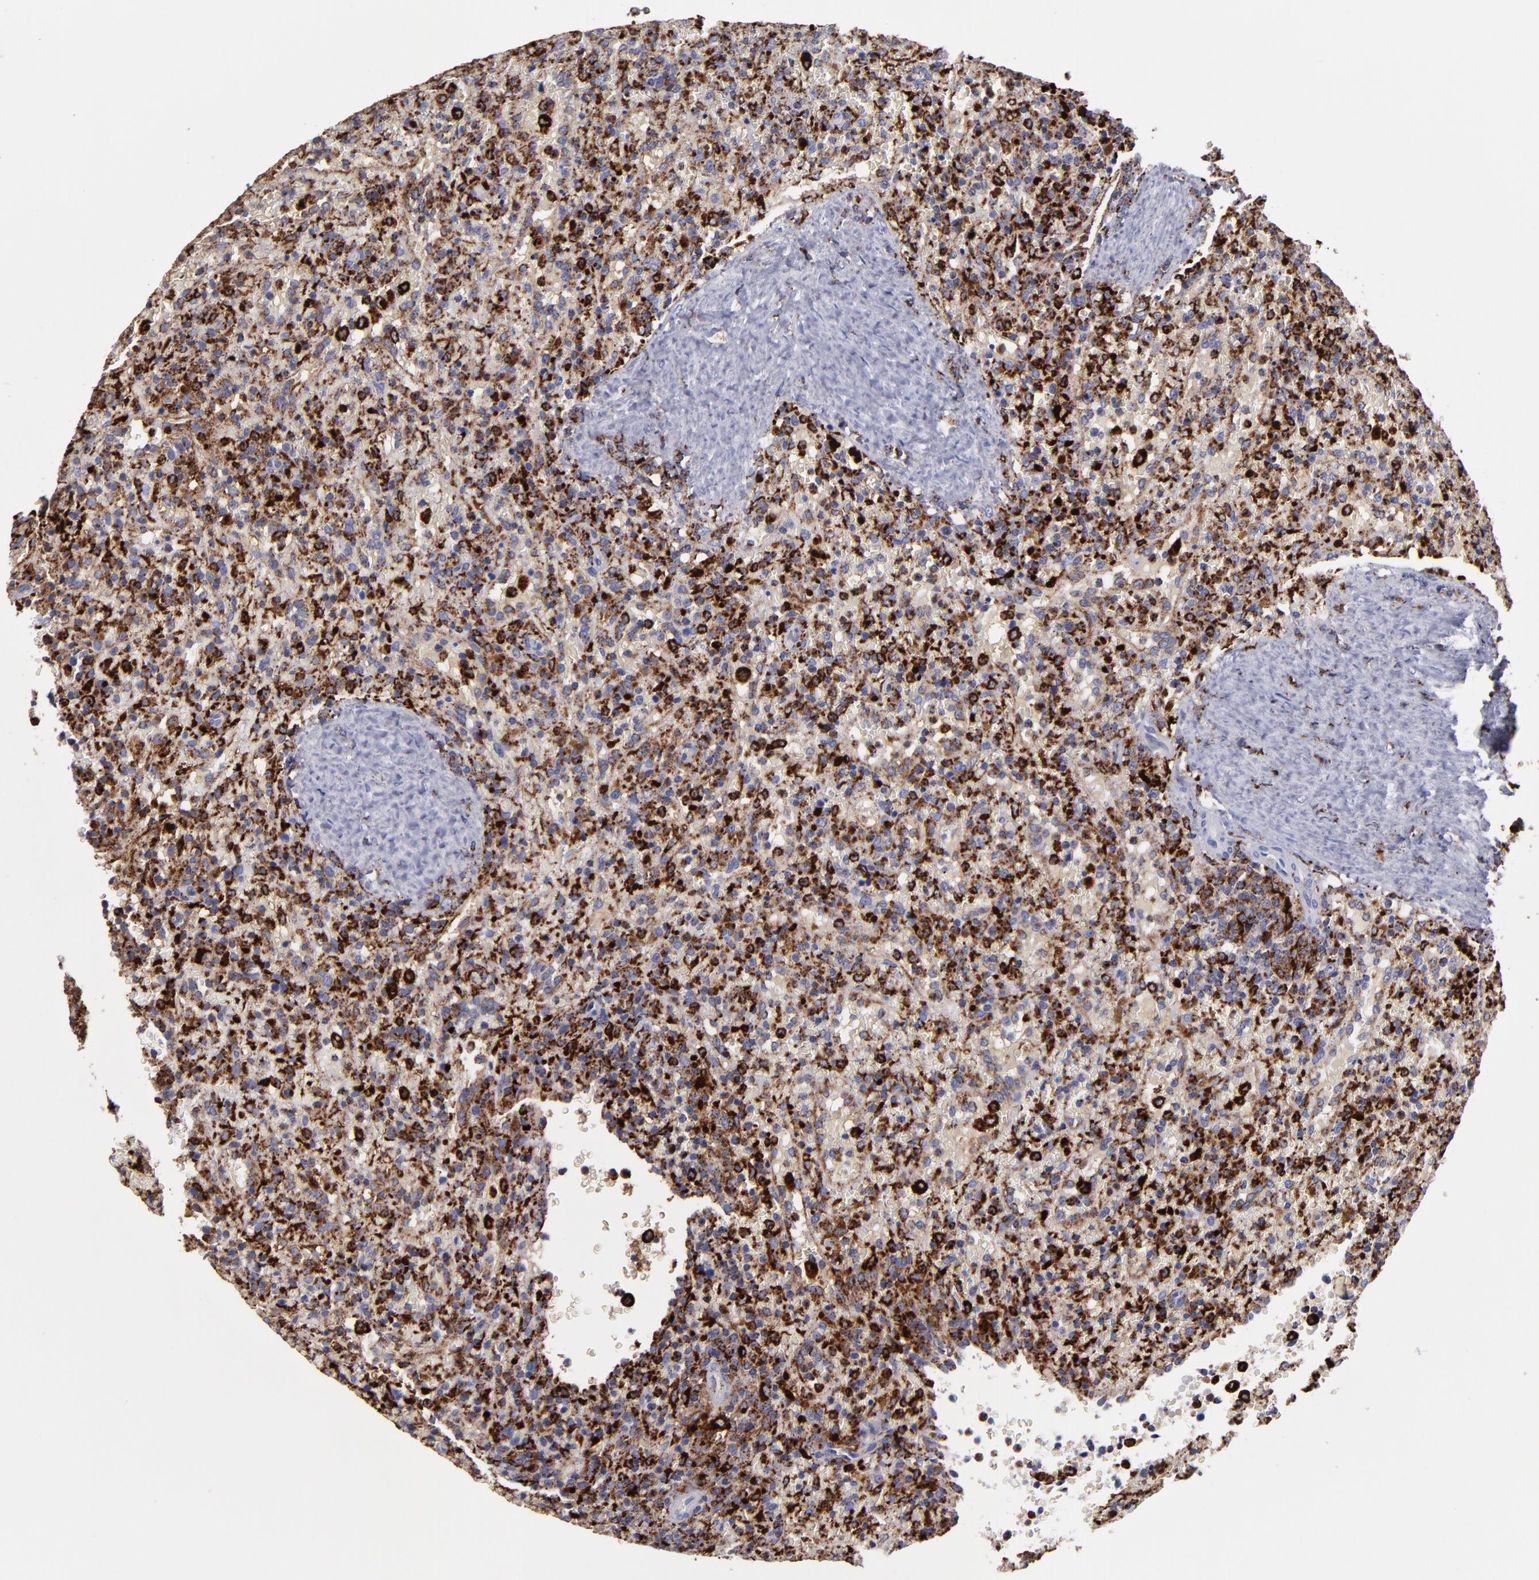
{"staining": {"intensity": "moderate", "quantity": ">75%", "location": "cytoplasmic/membranous"}, "tissue": "lymphoma", "cell_type": "Tumor cells", "image_type": "cancer", "snomed": [{"axis": "morphology", "description": "Malignant lymphoma, non-Hodgkin's type, High grade"}, {"axis": "topography", "description": "Spleen"}, {"axis": "topography", "description": "Lymph node"}], "caption": "Immunohistochemistry image of malignant lymphoma, non-Hodgkin's type (high-grade) stained for a protein (brown), which exhibits medium levels of moderate cytoplasmic/membranous positivity in approximately >75% of tumor cells.", "gene": "CTSS", "patient": {"sex": "female", "age": 70}}